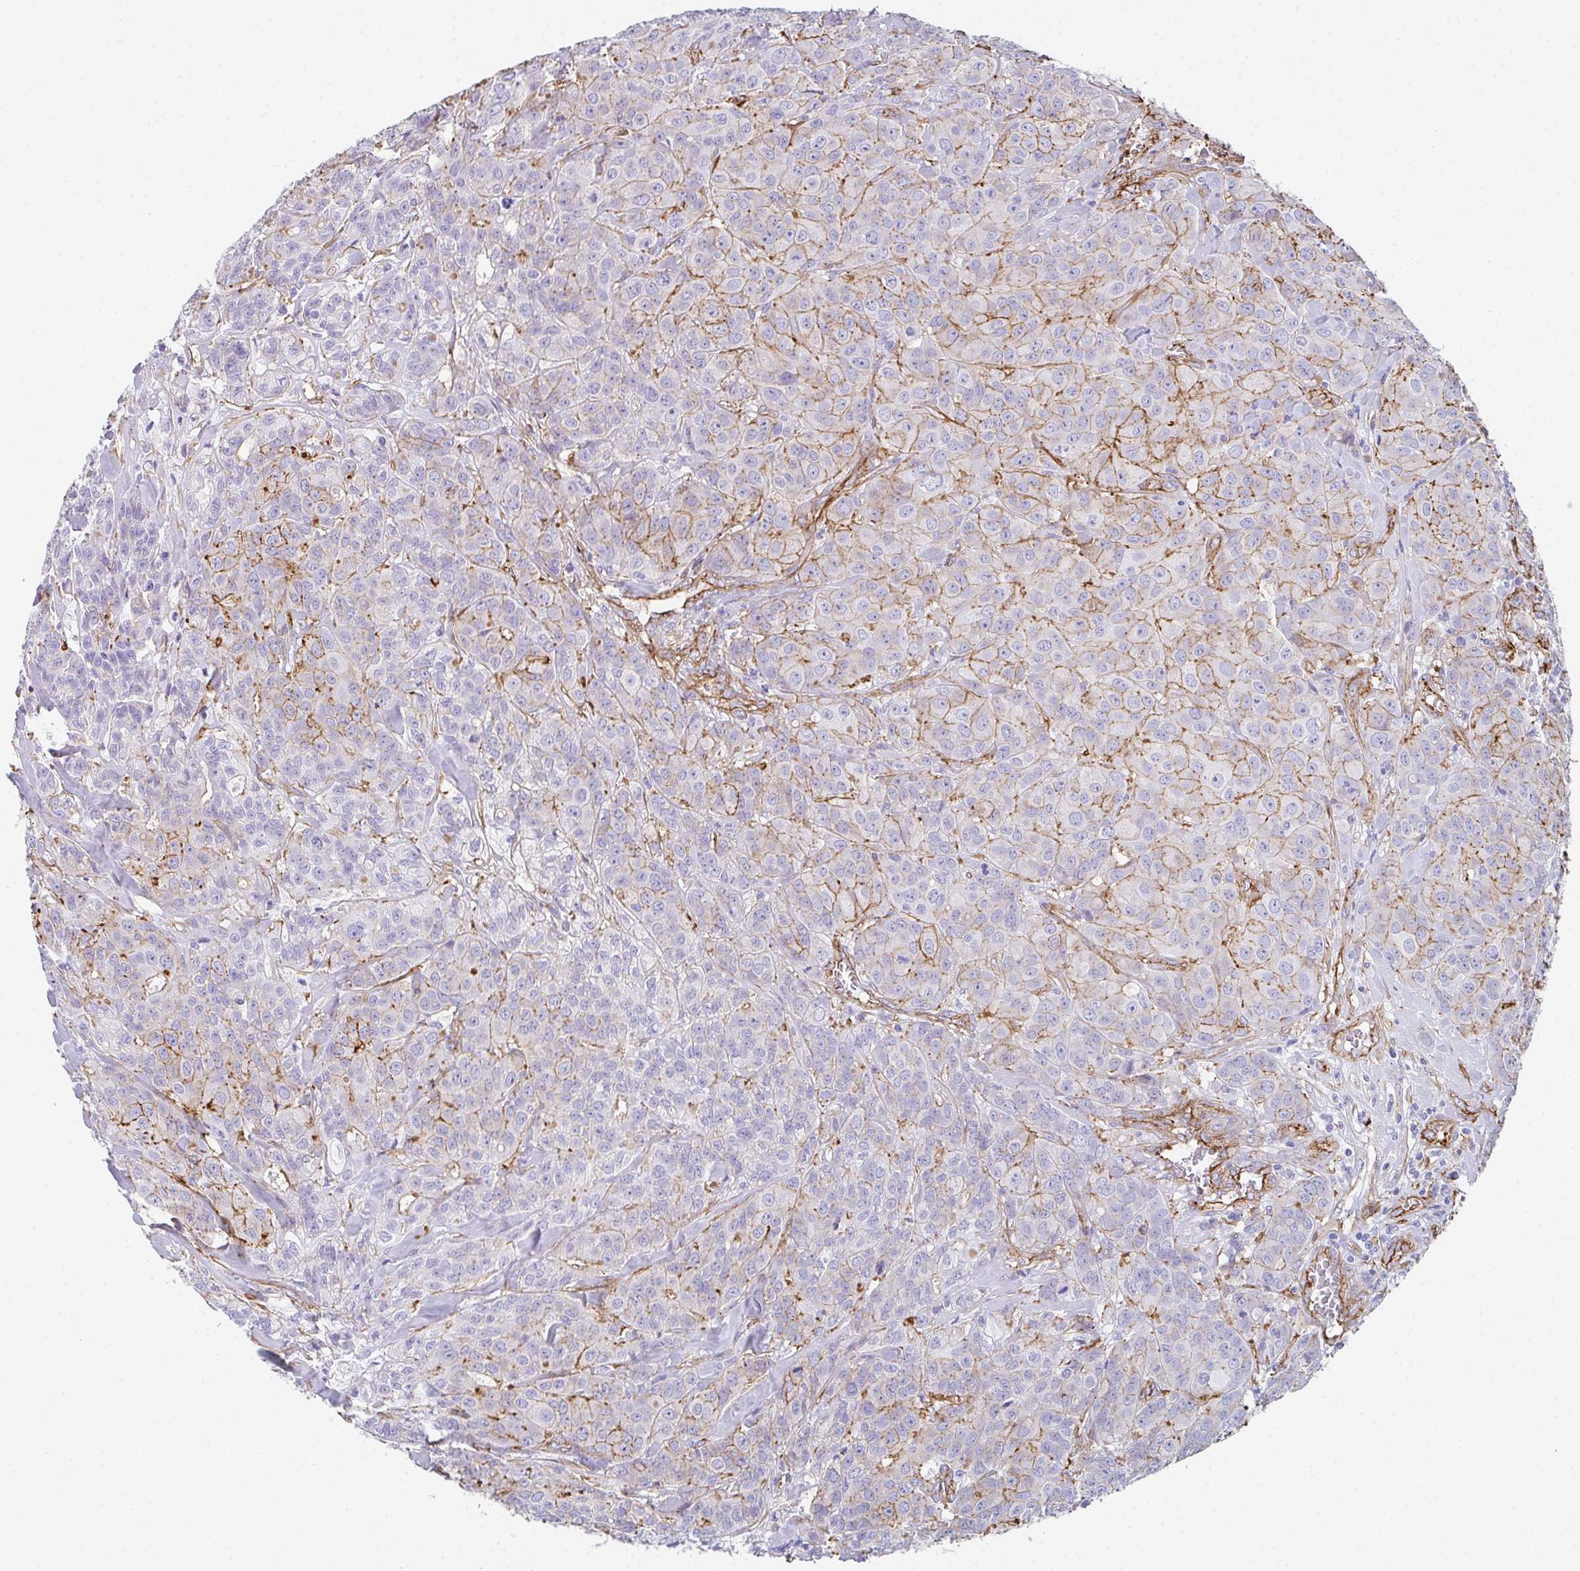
{"staining": {"intensity": "moderate", "quantity": "<25%", "location": "cytoplasmic/membranous"}, "tissue": "breast cancer", "cell_type": "Tumor cells", "image_type": "cancer", "snomed": [{"axis": "morphology", "description": "Normal tissue, NOS"}, {"axis": "morphology", "description": "Duct carcinoma"}, {"axis": "topography", "description": "Breast"}], "caption": "Human breast cancer (intraductal carcinoma) stained with a protein marker reveals moderate staining in tumor cells.", "gene": "DBN1", "patient": {"sex": "female", "age": 43}}